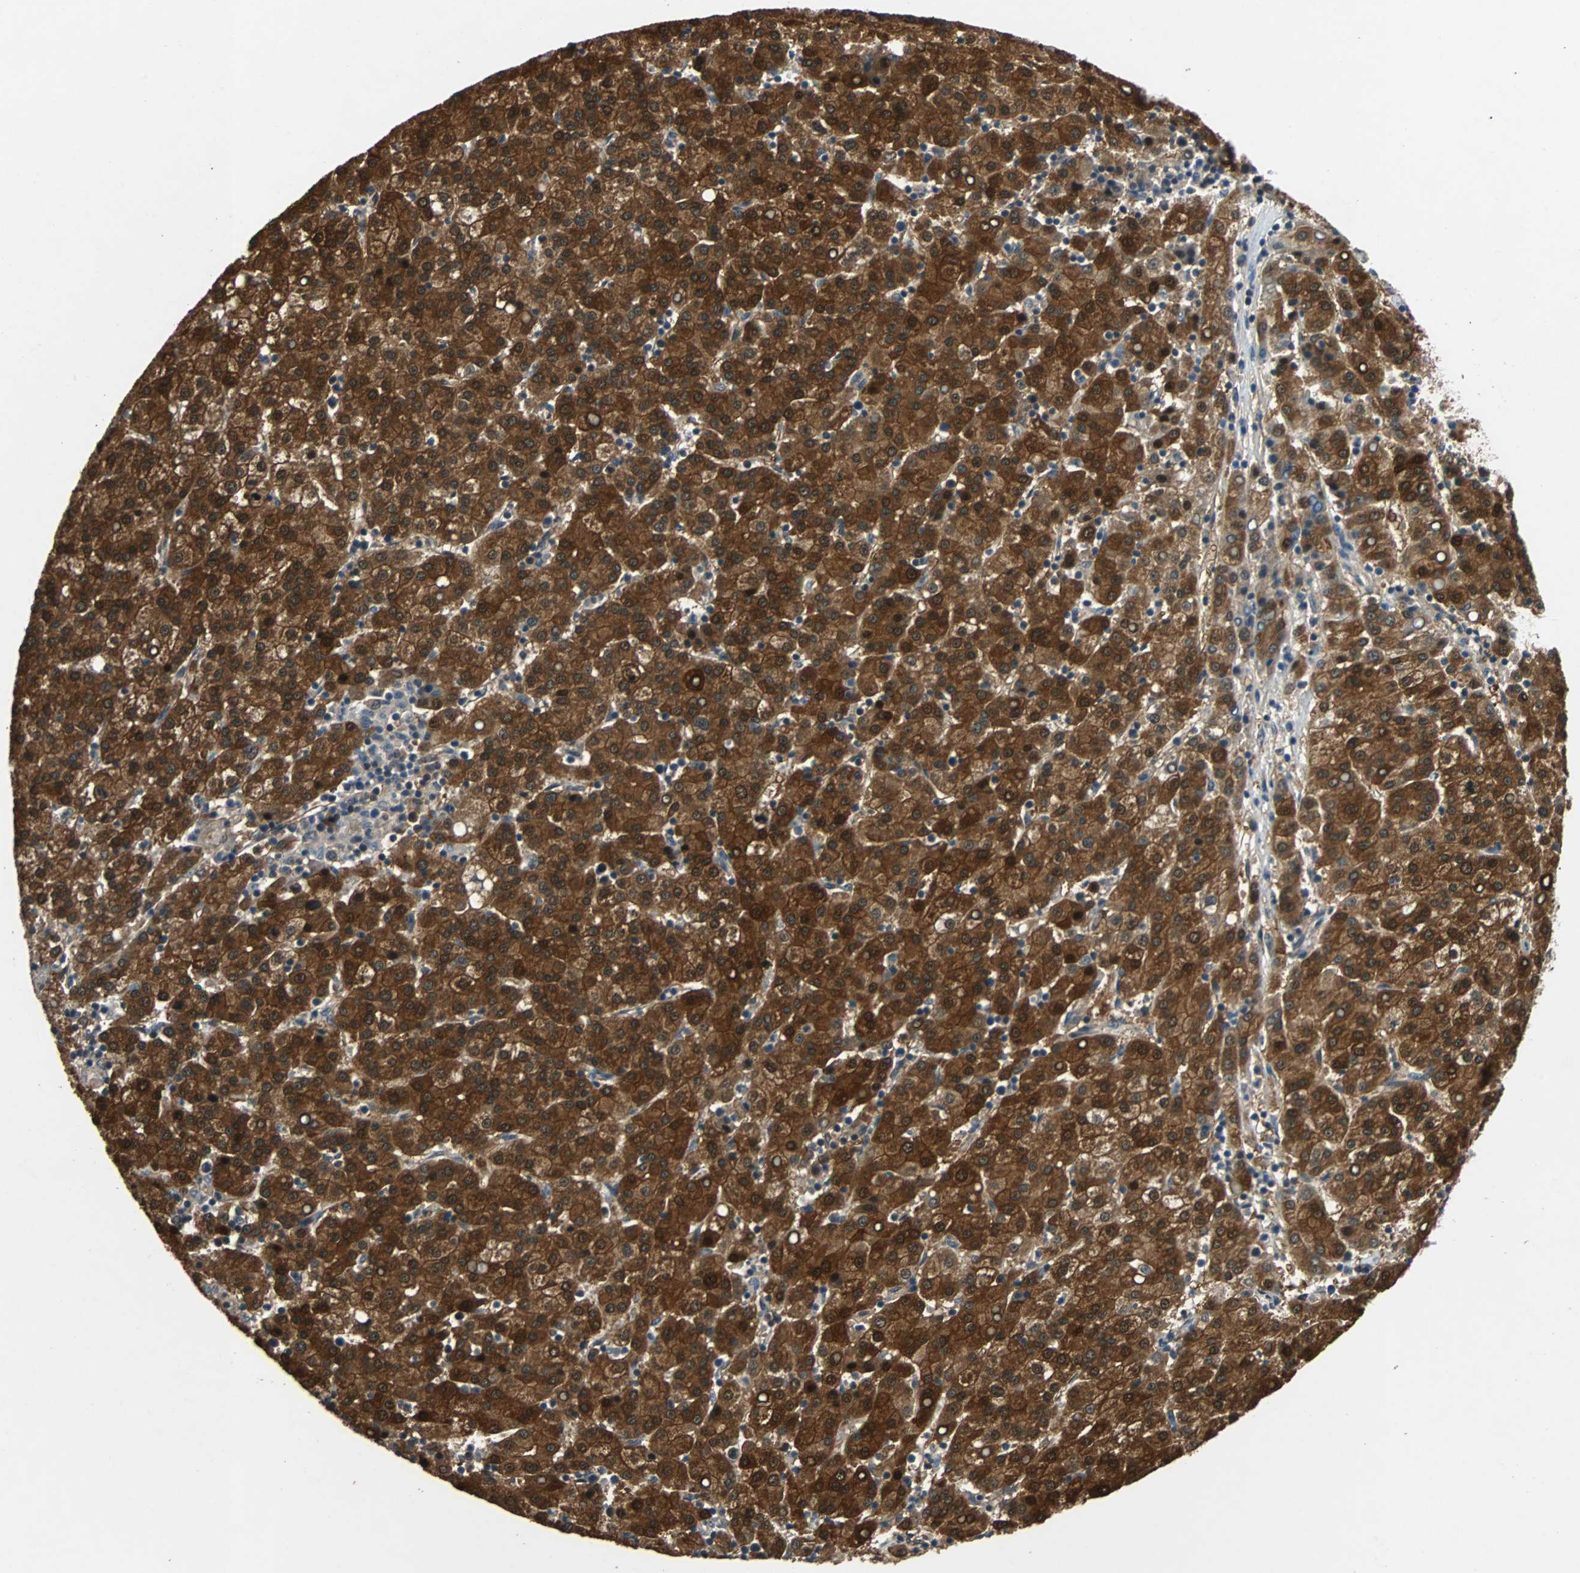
{"staining": {"intensity": "strong", "quantity": ">75%", "location": "cytoplasmic/membranous,nuclear"}, "tissue": "liver cancer", "cell_type": "Tumor cells", "image_type": "cancer", "snomed": [{"axis": "morphology", "description": "Carcinoma, Hepatocellular, NOS"}, {"axis": "topography", "description": "Liver"}], "caption": "Brown immunohistochemical staining in hepatocellular carcinoma (liver) exhibits strong cytoplasmic/membranous and nuclear staining in approximately >75% of tumor cells. (brown staining indicates protein expression, while blue staining denotes nuclei).", "gene": "PRDX6", "patient": {"sex": "female", "age": 58}}